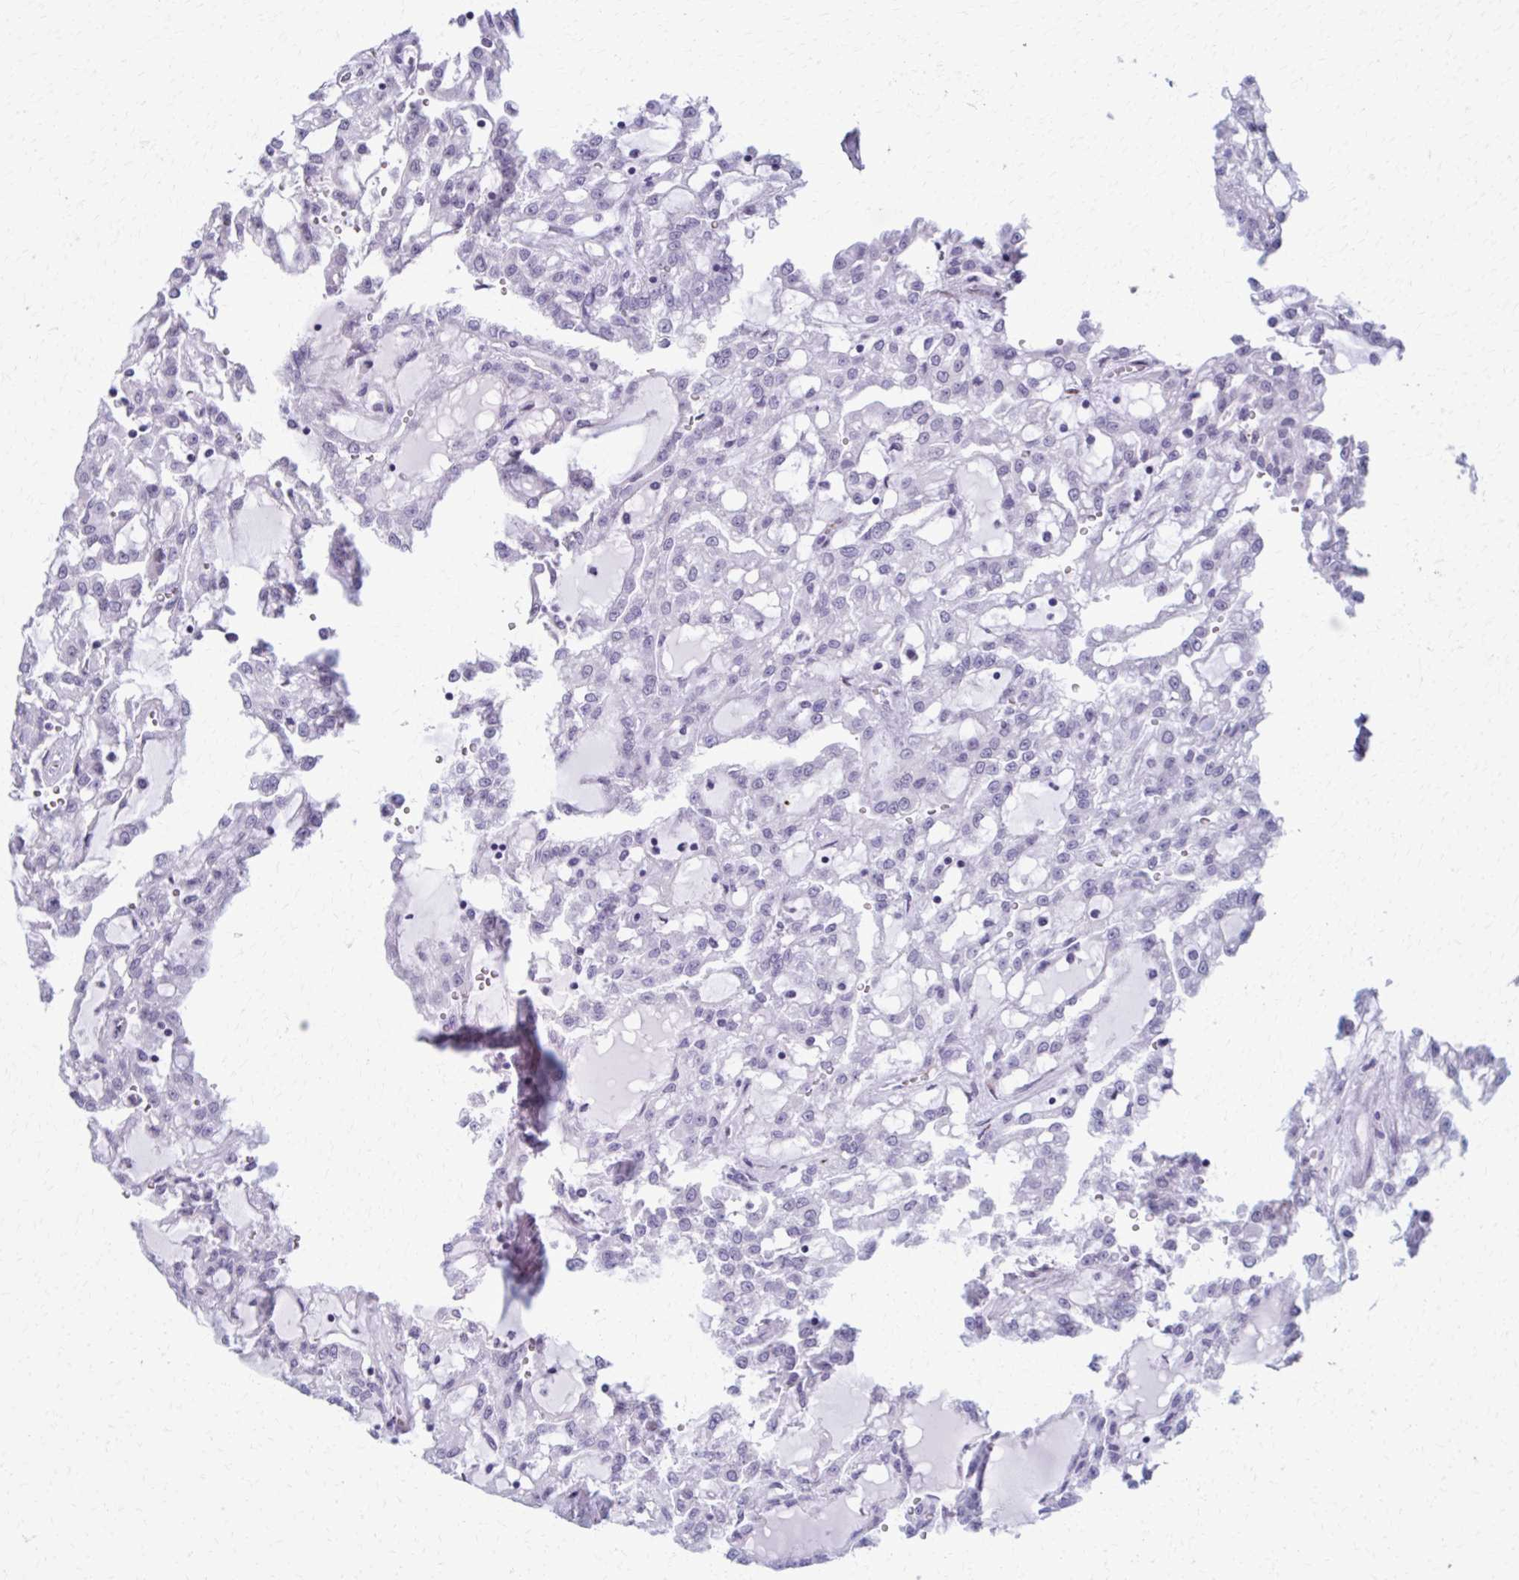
{"staining": {"intensity": "negative", "quantity": "none", "location": "none"}, "tissue": "renal cancer", "cell_type": "Tumor cells", "image_type": "cancer", "snomed": [{"axis": "morphology", "description": "Adenocarcinoma, NOS"}, {"axis": "topography", "description": "Kidney"}], "caption": "Protein analysis of renal cancer (adenocarcinoma) exhibits no significant positivity in tumor cells.", "gene": "ZNF682", "patient": {"sex": "male", "age": 63}}